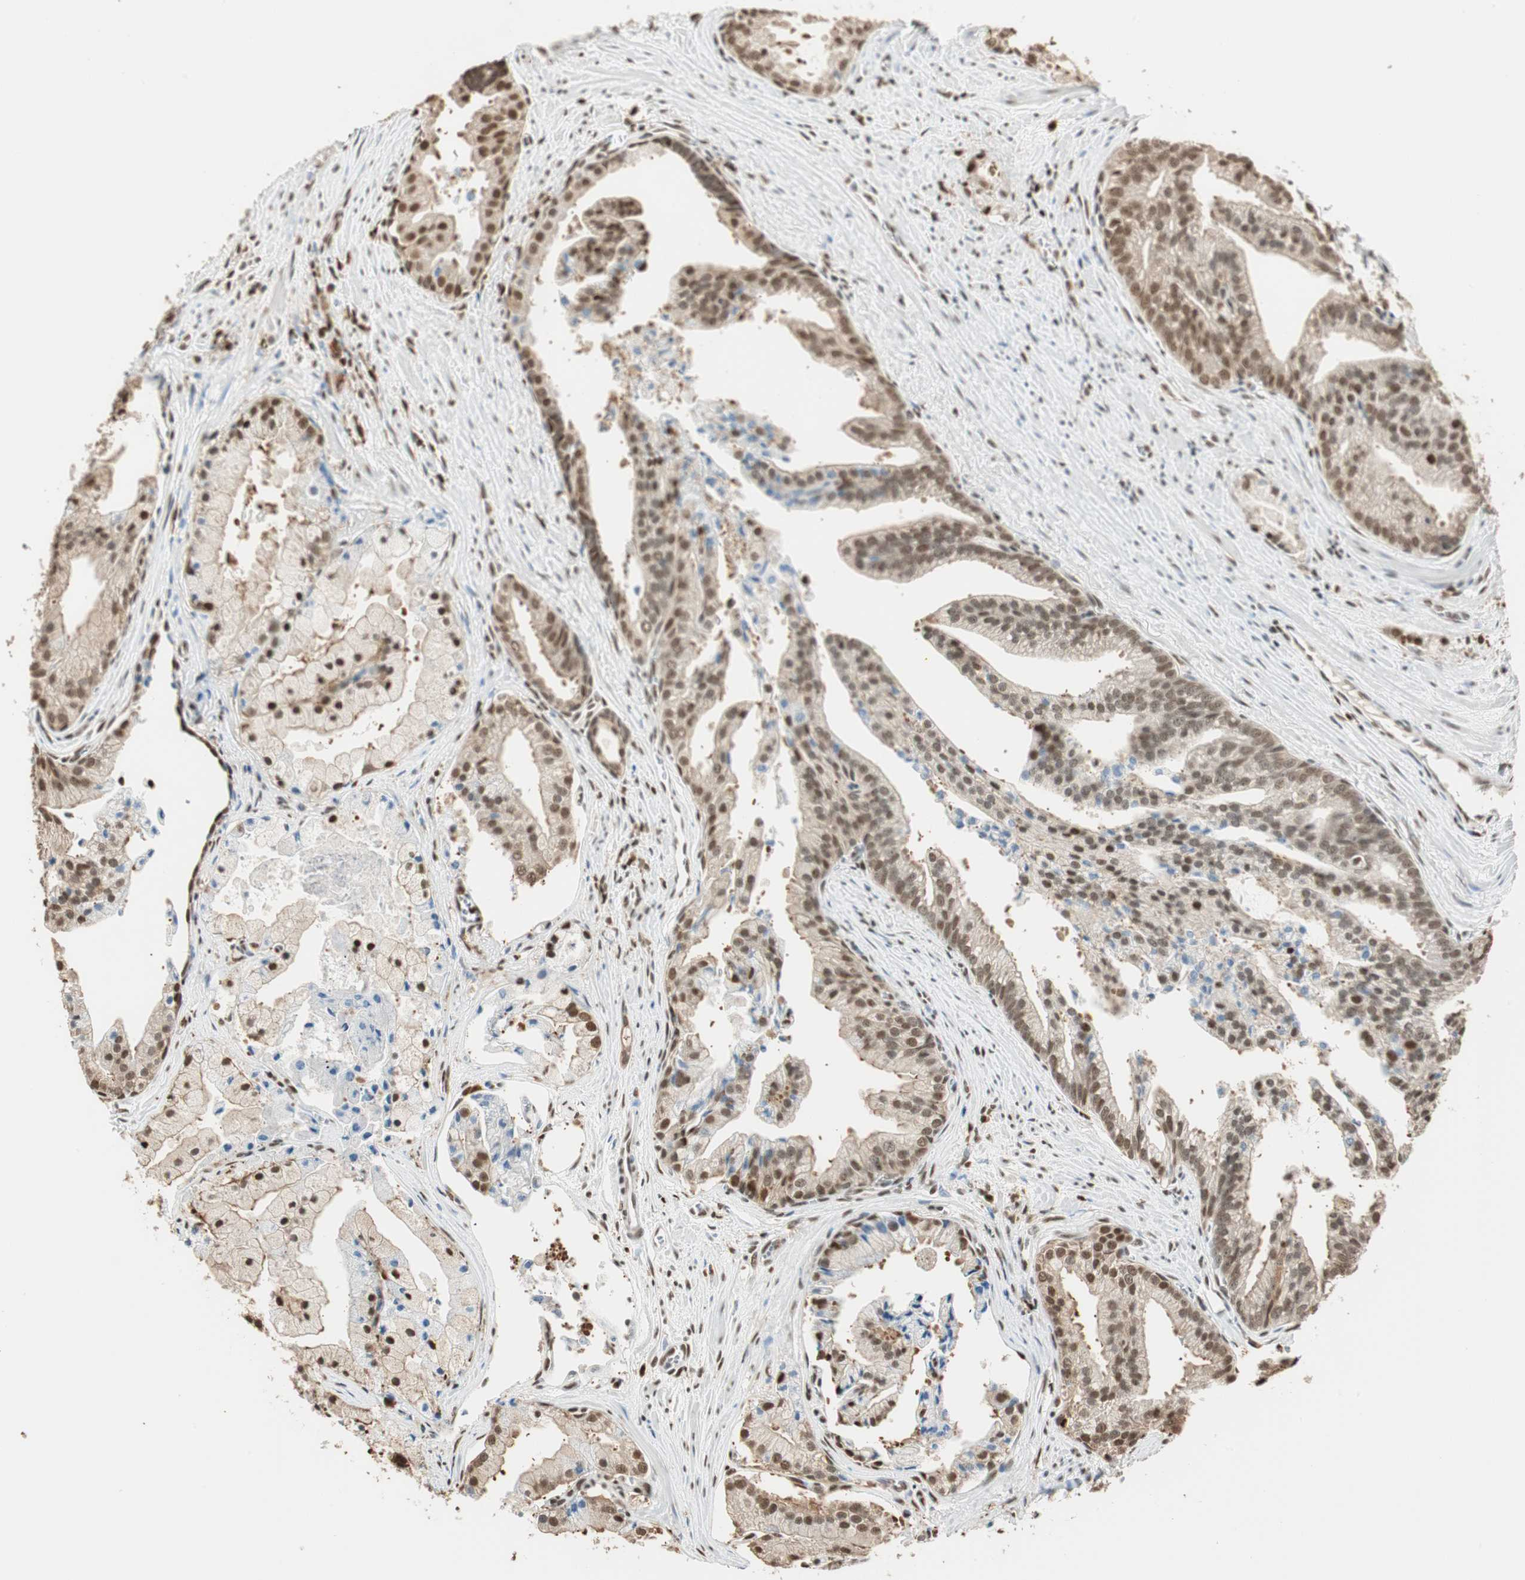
{"staining": {"intensity": "moderate", "quantity": "25%-75%", "location": "nuclear"}, "tissue": "prostate cancer", "cell_type": "Tumor cells", "image_type": "cancer", "snomed": [{"axis": "morphology", "description": "Adenocarcinoma, High grade"}, {"axis": "topography", "description": "Prostate"}], "caption": "Tumor cells reveal medium levels of moderate nuclear staining in approximately 25%-75% of cells in human prostate cancer. (Stains: DAB (3,3'-diaminobenzidine) in brown, nuclei in blue, Microscopy: brightfield microscopy at high magnification).", "gene": "FANCG", "patient": {"sex": "male", "age": 67}}